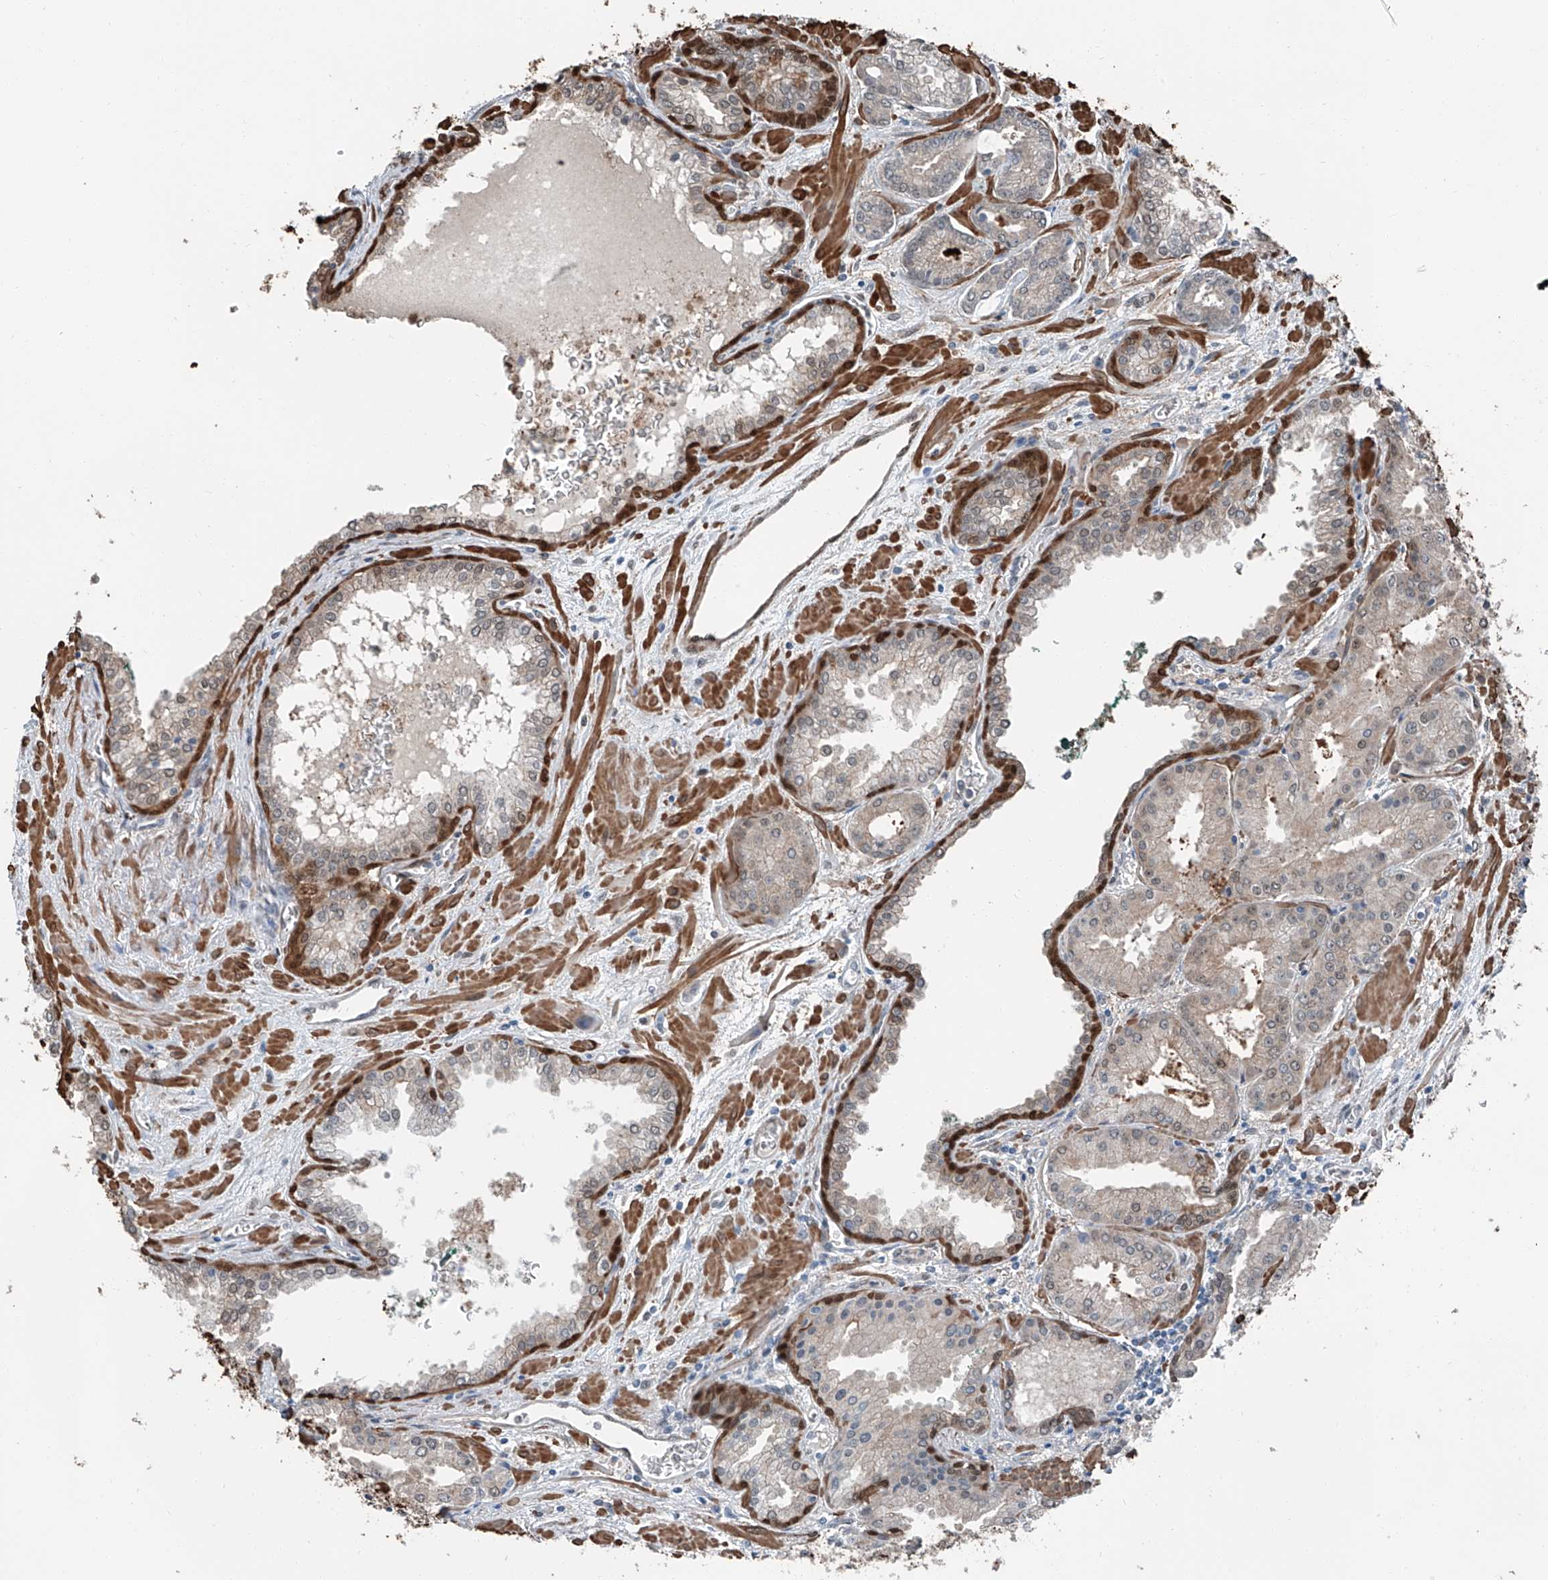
{"staining": {"intensity": "negative", "quantity": "none", "location": "none"}, "tissue": "prostate cancer", "cell_type": "Tumor cells", "image_type": "cancer", "snomed": [{"axis": "morphology", "description": "Adenocarcinoma, Low grade"}, {"axis": "topography", "description": "Prostate"}], "caption": "Tumor cells show no significant expression in adenocarcinoma (low-grade) (prostate).", "gene": "HSPA6", "patient": {"sex": "male", "age": 67}}